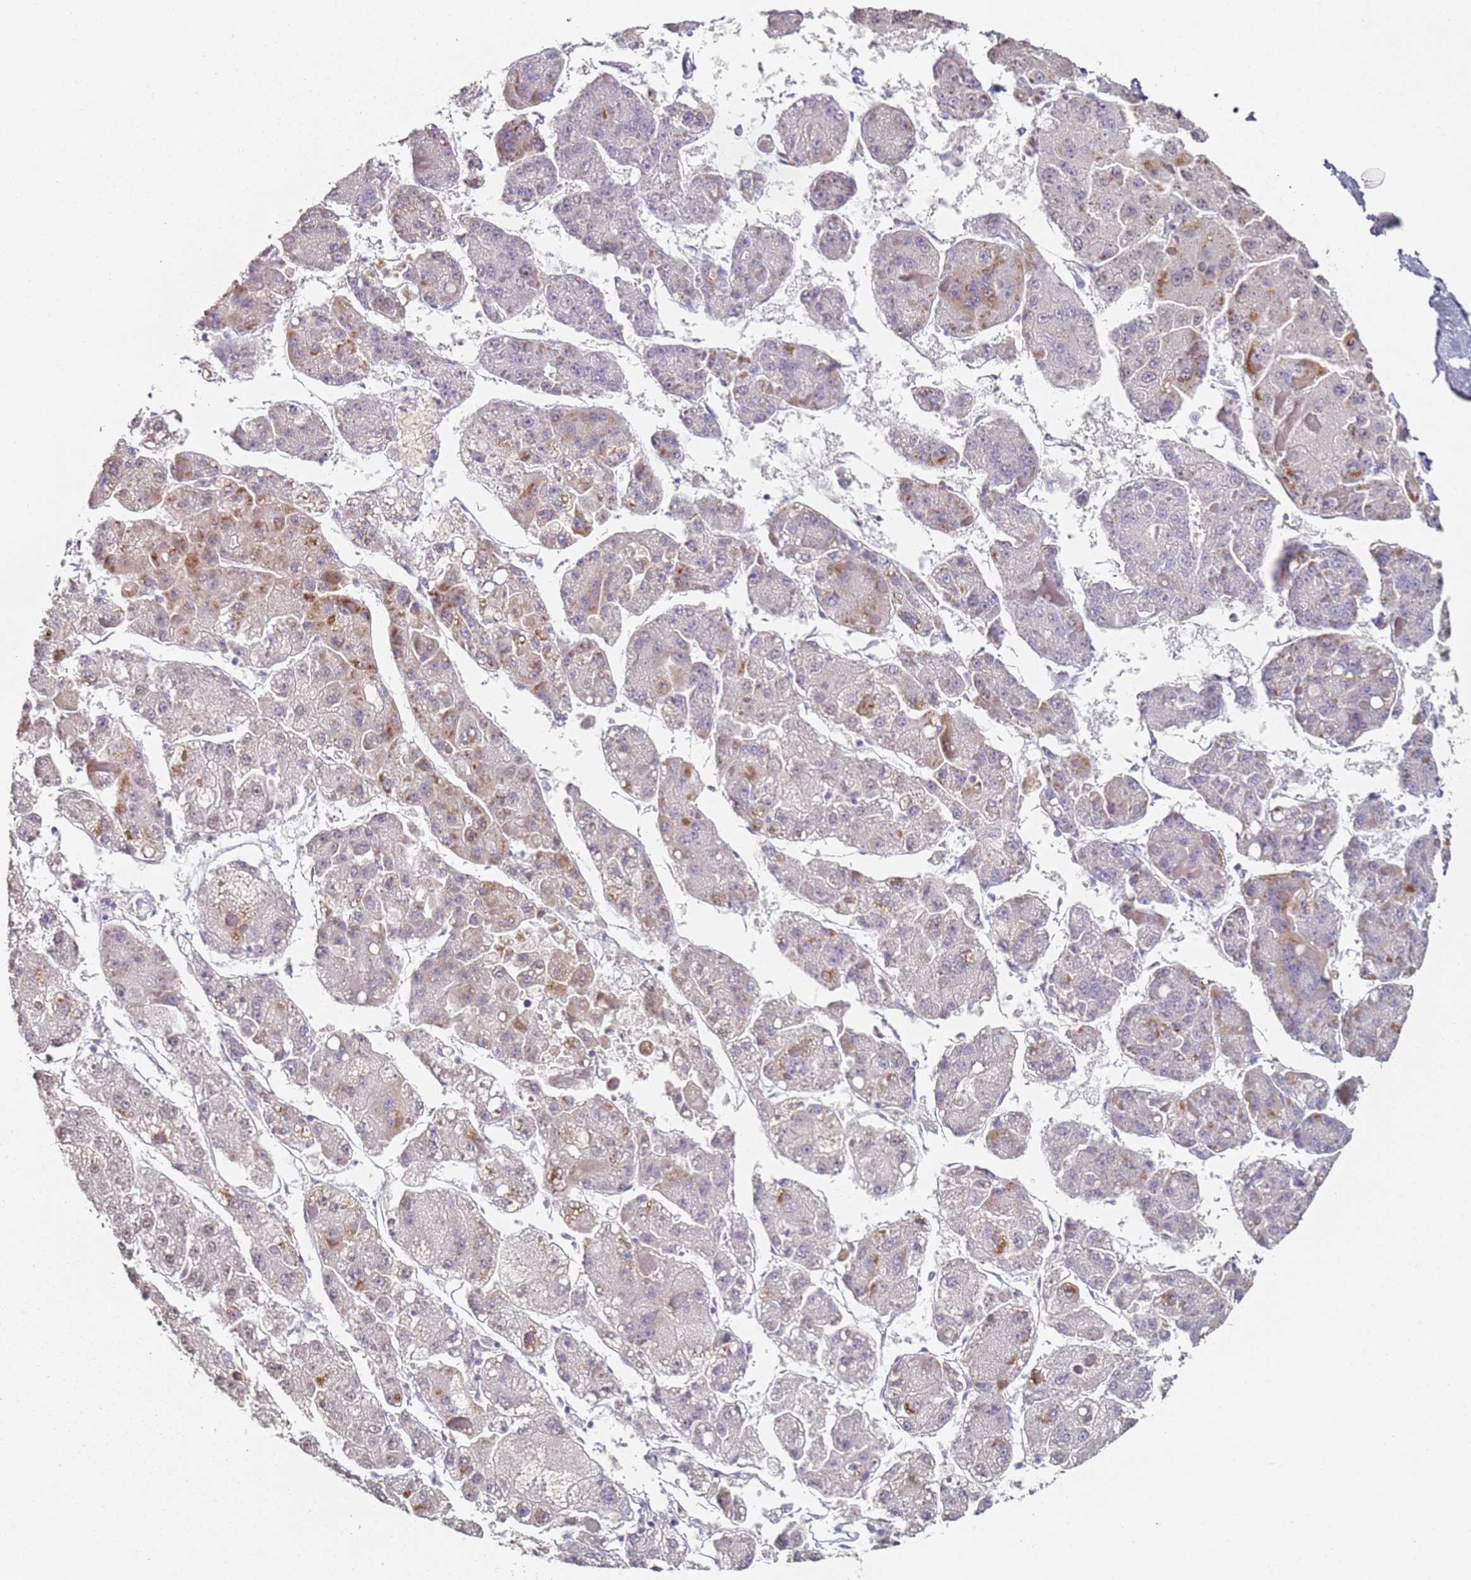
{"staining": {"intensity": "moderate", "quantity": "<25%", "location": "cytoplasmic/membranous"}, "tissue": "liver cancer", "cell_type": "Tumor cells", "image_type": "cancer", "snomed": [{"axis": "morphology", "description": "Carcinoma, Hepatocellular, NOS"}, {"axis": "topography", "description": "Liver"}], "caption": "Immunohistochemical staining of human hepatocellular carcinoma (liver) demonstrates moderate cytoplasmic/membranous protein staining in approximately <25% of tumor cells. Using DAB (3,3'-diaminobenzidine) (brown) and hematoxylin (blue) stains, captured at high magnification using brightfield microscopy.", "gene": "DNAH11", "patient": {"sex": "female", "age": 73}}